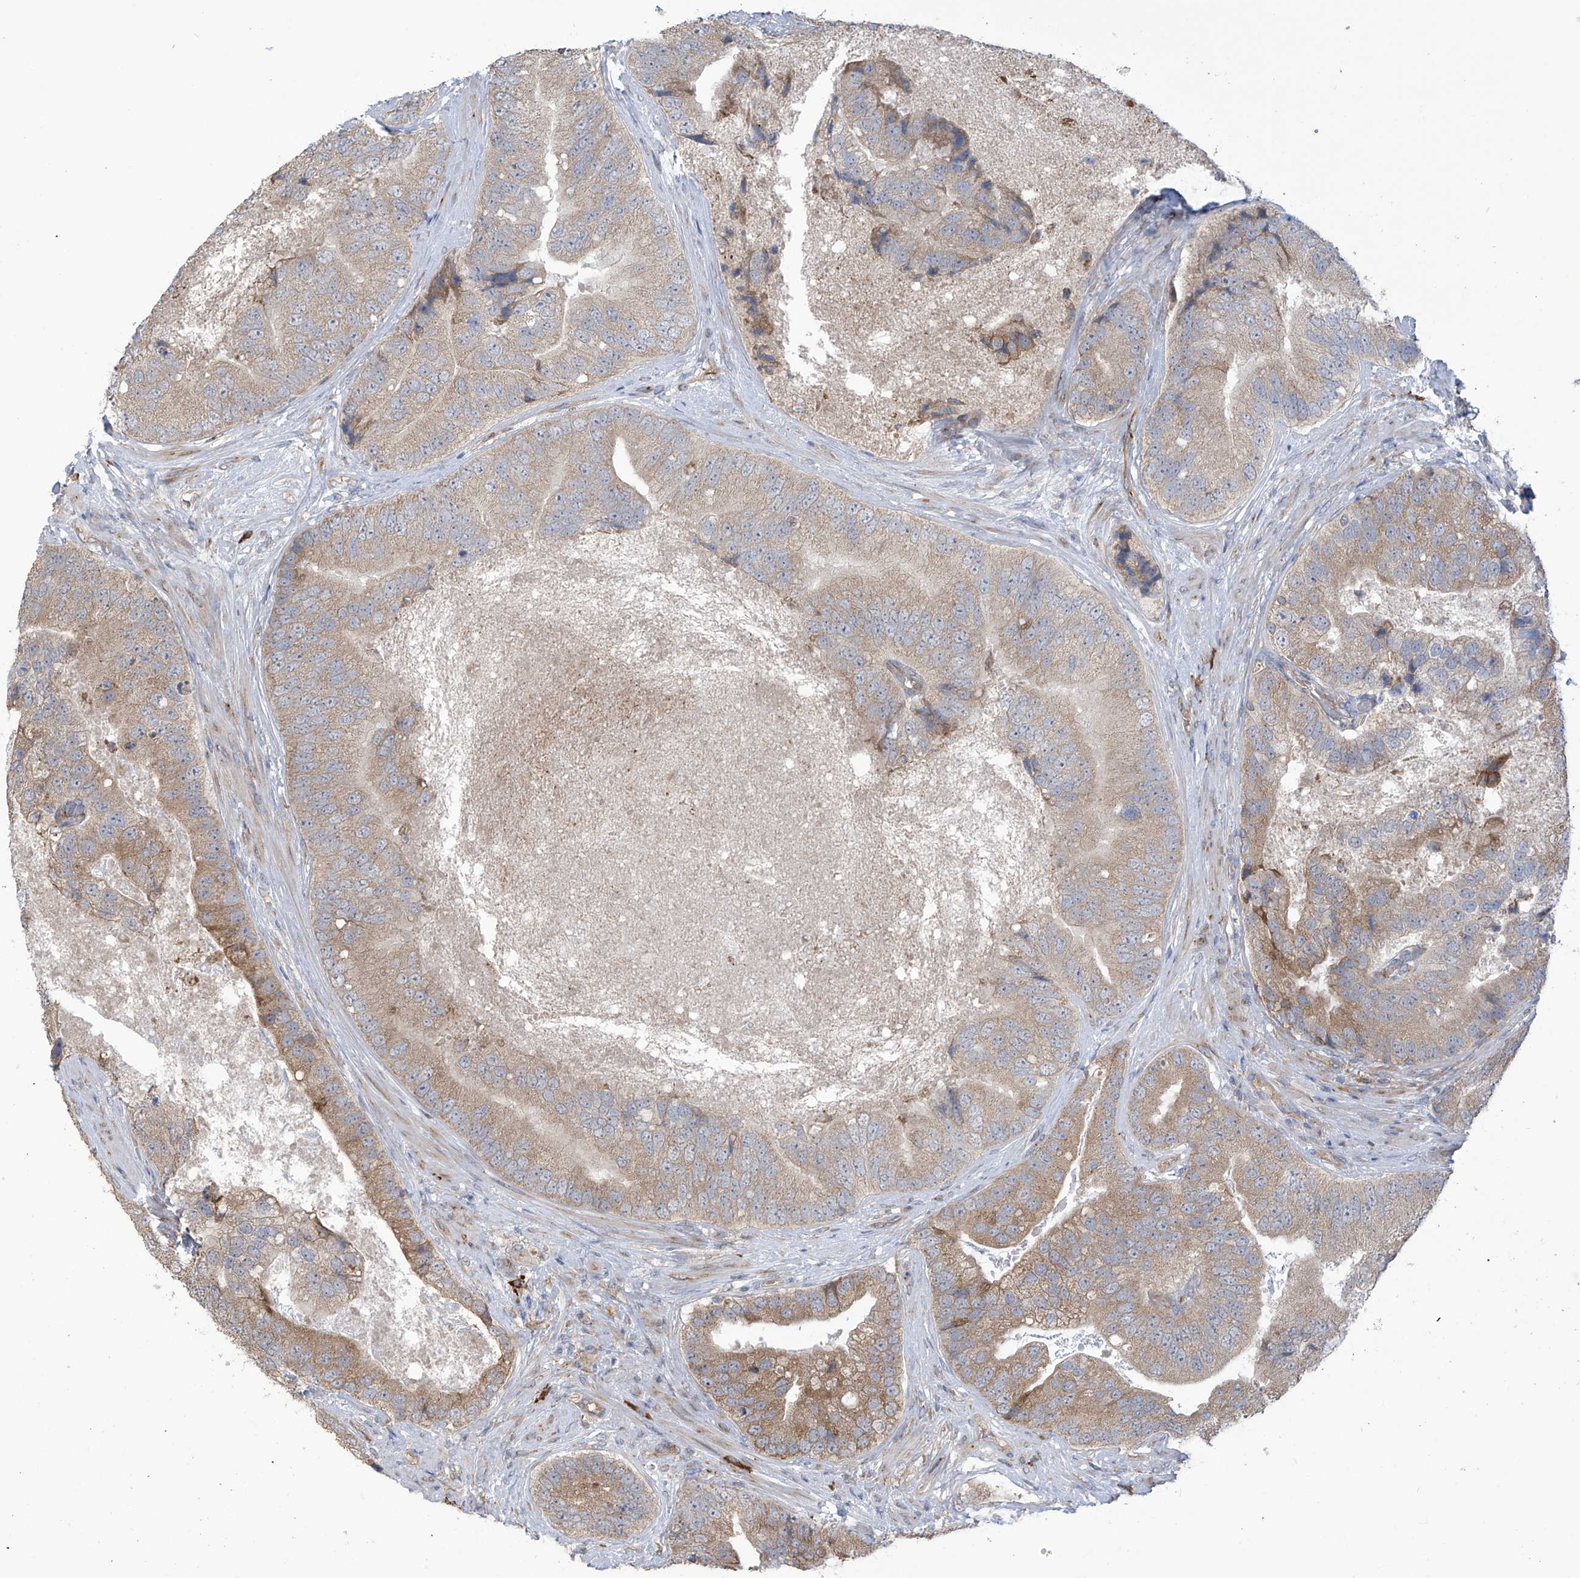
{"staining": {"intensity": "moderate", "quantity": "25%-75%", "location": "cytoplasmic/membranous"}, "tissue": "prostate cancer", "cell_type": "Tumor cells", "image_type": "cancer", "snomed": [{"axis": "morphology", "description": "Adenocarcinoma, High grade"}, {"axis": "topography", "description": "Prostate"}], "caption": "Prostate high-grade adenocarcinoma tissue reveals moderate cytoplasmic/membranous positivity in about 25%-75% of tumor cells, visualized by immunohistochemistry.", "gene": "KIAA1522", "patient": {"sex": "male", "age": 70}}